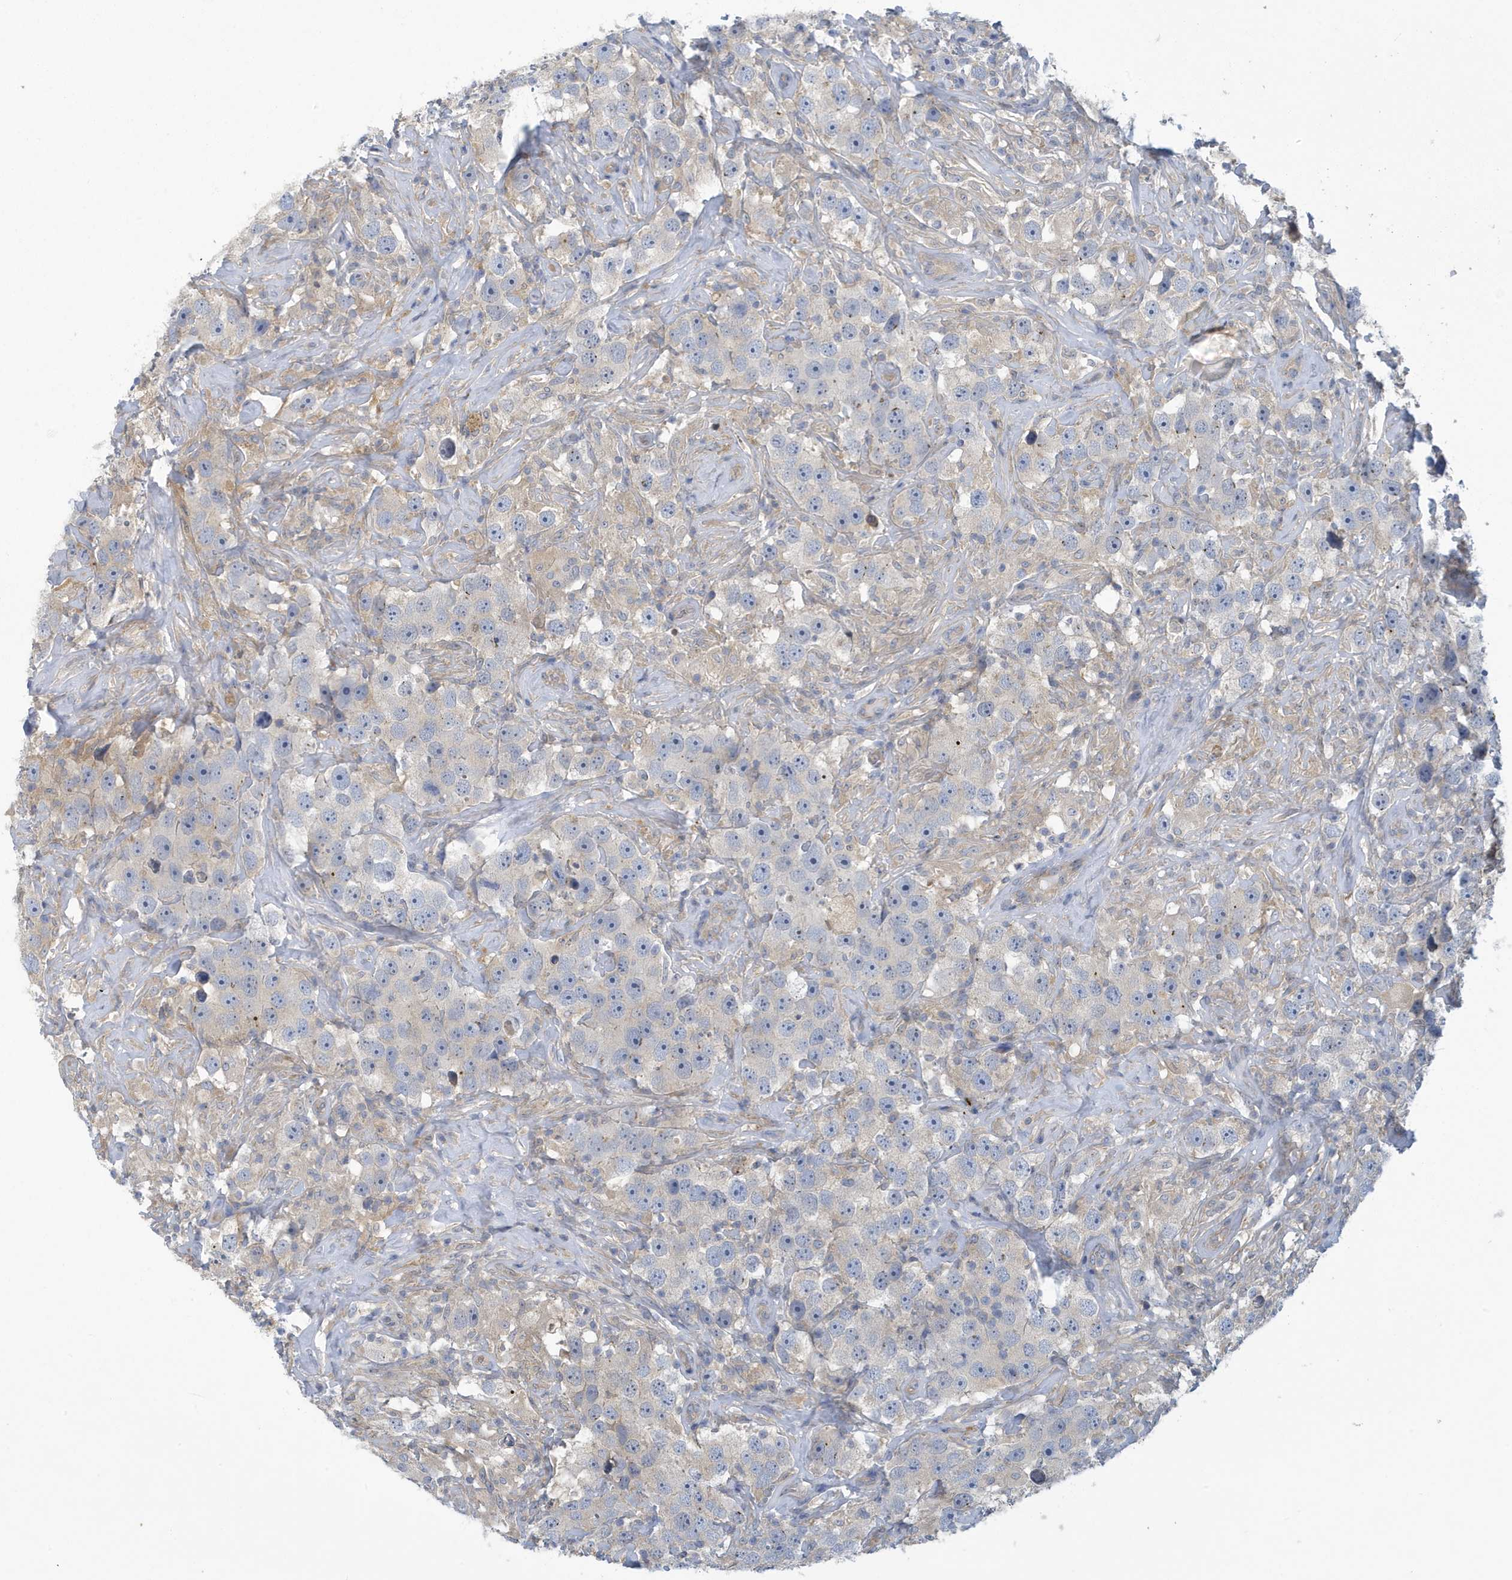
{"staining": {"intensity": "negative", "quantity": "none", "location": "none"}, "tissue": "testis cancer", "cell_type": "Tumor cells", "image_type": "cancer", "snomed": [{"axis": "morphology", "description": "Seminoma, NOS"}, {"axis": "topography", "description": "Testis"}], "caption": "DAB (3,3'-diaminobenzidine) immunohistochemical staining of human testis cancer exhibits no significant expression in tumor cells.", "gene": "VTA1", "patient": {"sex": "male", "age": 49}}